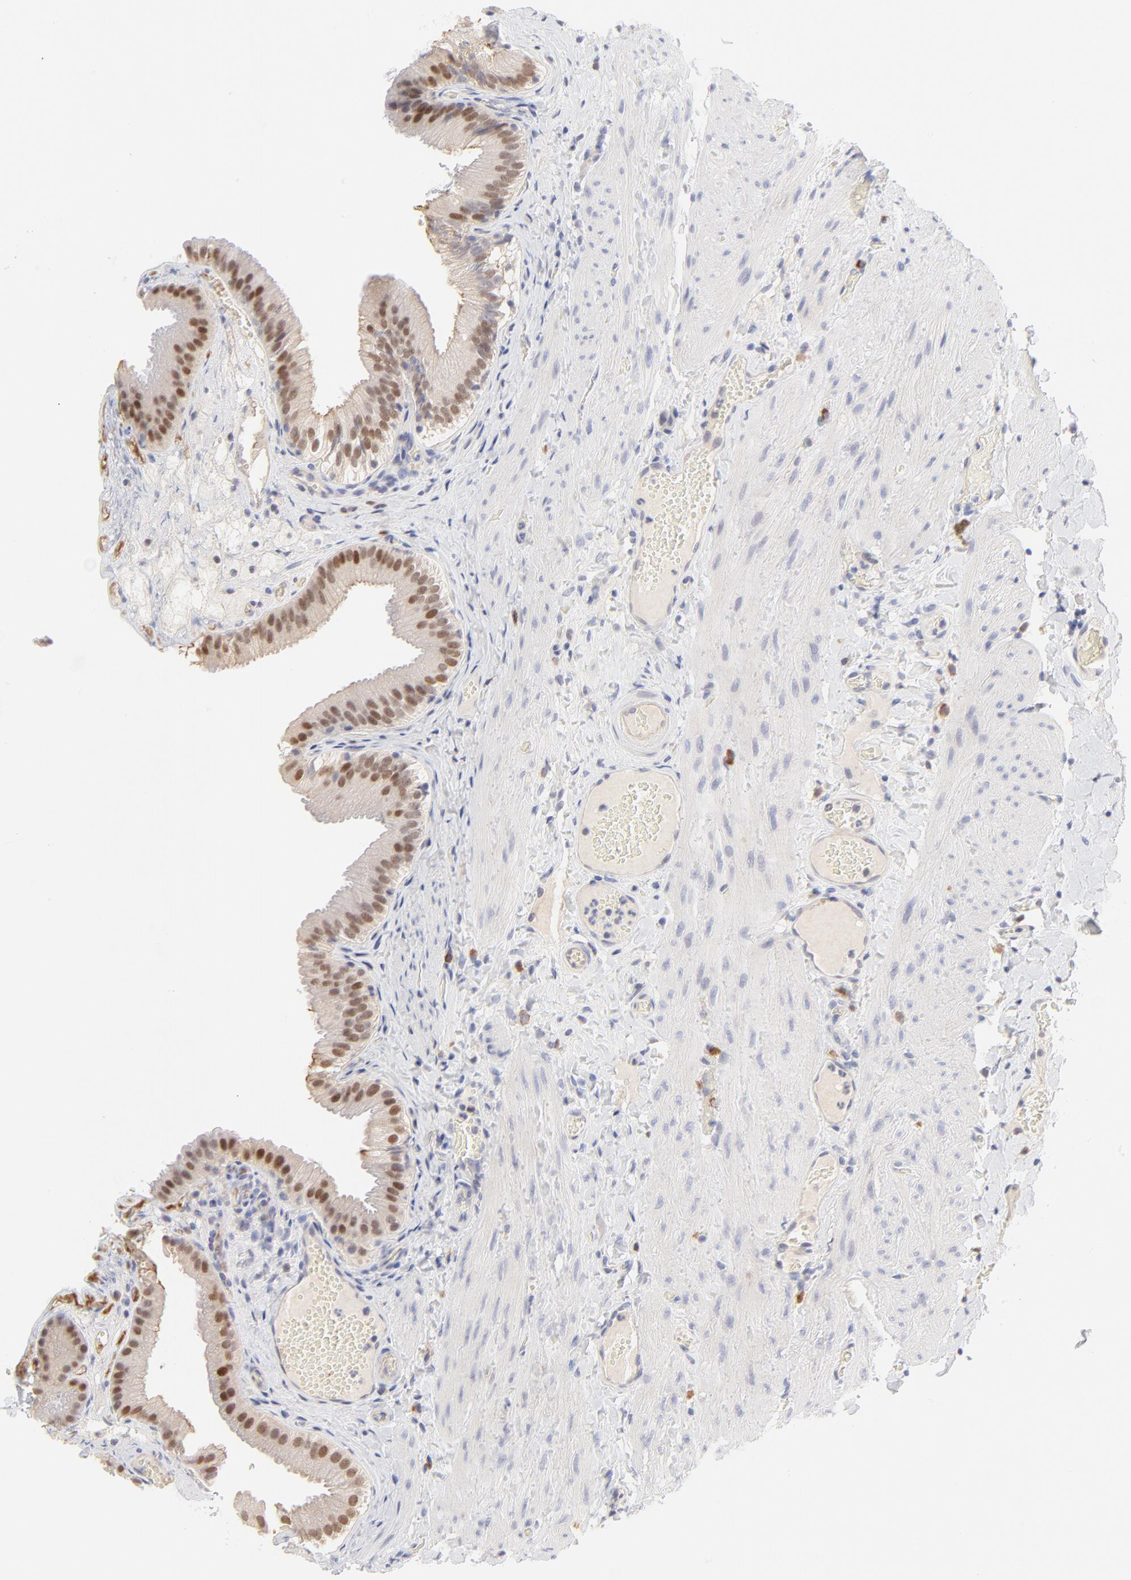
{"staining": {"intensity": "moderate", "quantity": ">75%", "location": "nuclear"}, "tissue": "gallbladder", "cell_type": "Glandular cells", "image_type": "normal", "snomed": [{"axis": "morphology", "description": "Normal tissue, NOS"}, {"axis": "topography", "description": "Gallbladder"}], "caption": "Immunohistochemistry (IHC) image of unremarkable gallbladder: human gallbladder stained using immunohistochemistry (IHC) exhibits medium levels of moderate protein expression localized specifically in the nuclear of glandular cells, appearing as a nuclear brown color.", "gene": "ELF3", "patient": {"sex": "female", "age": 24}}